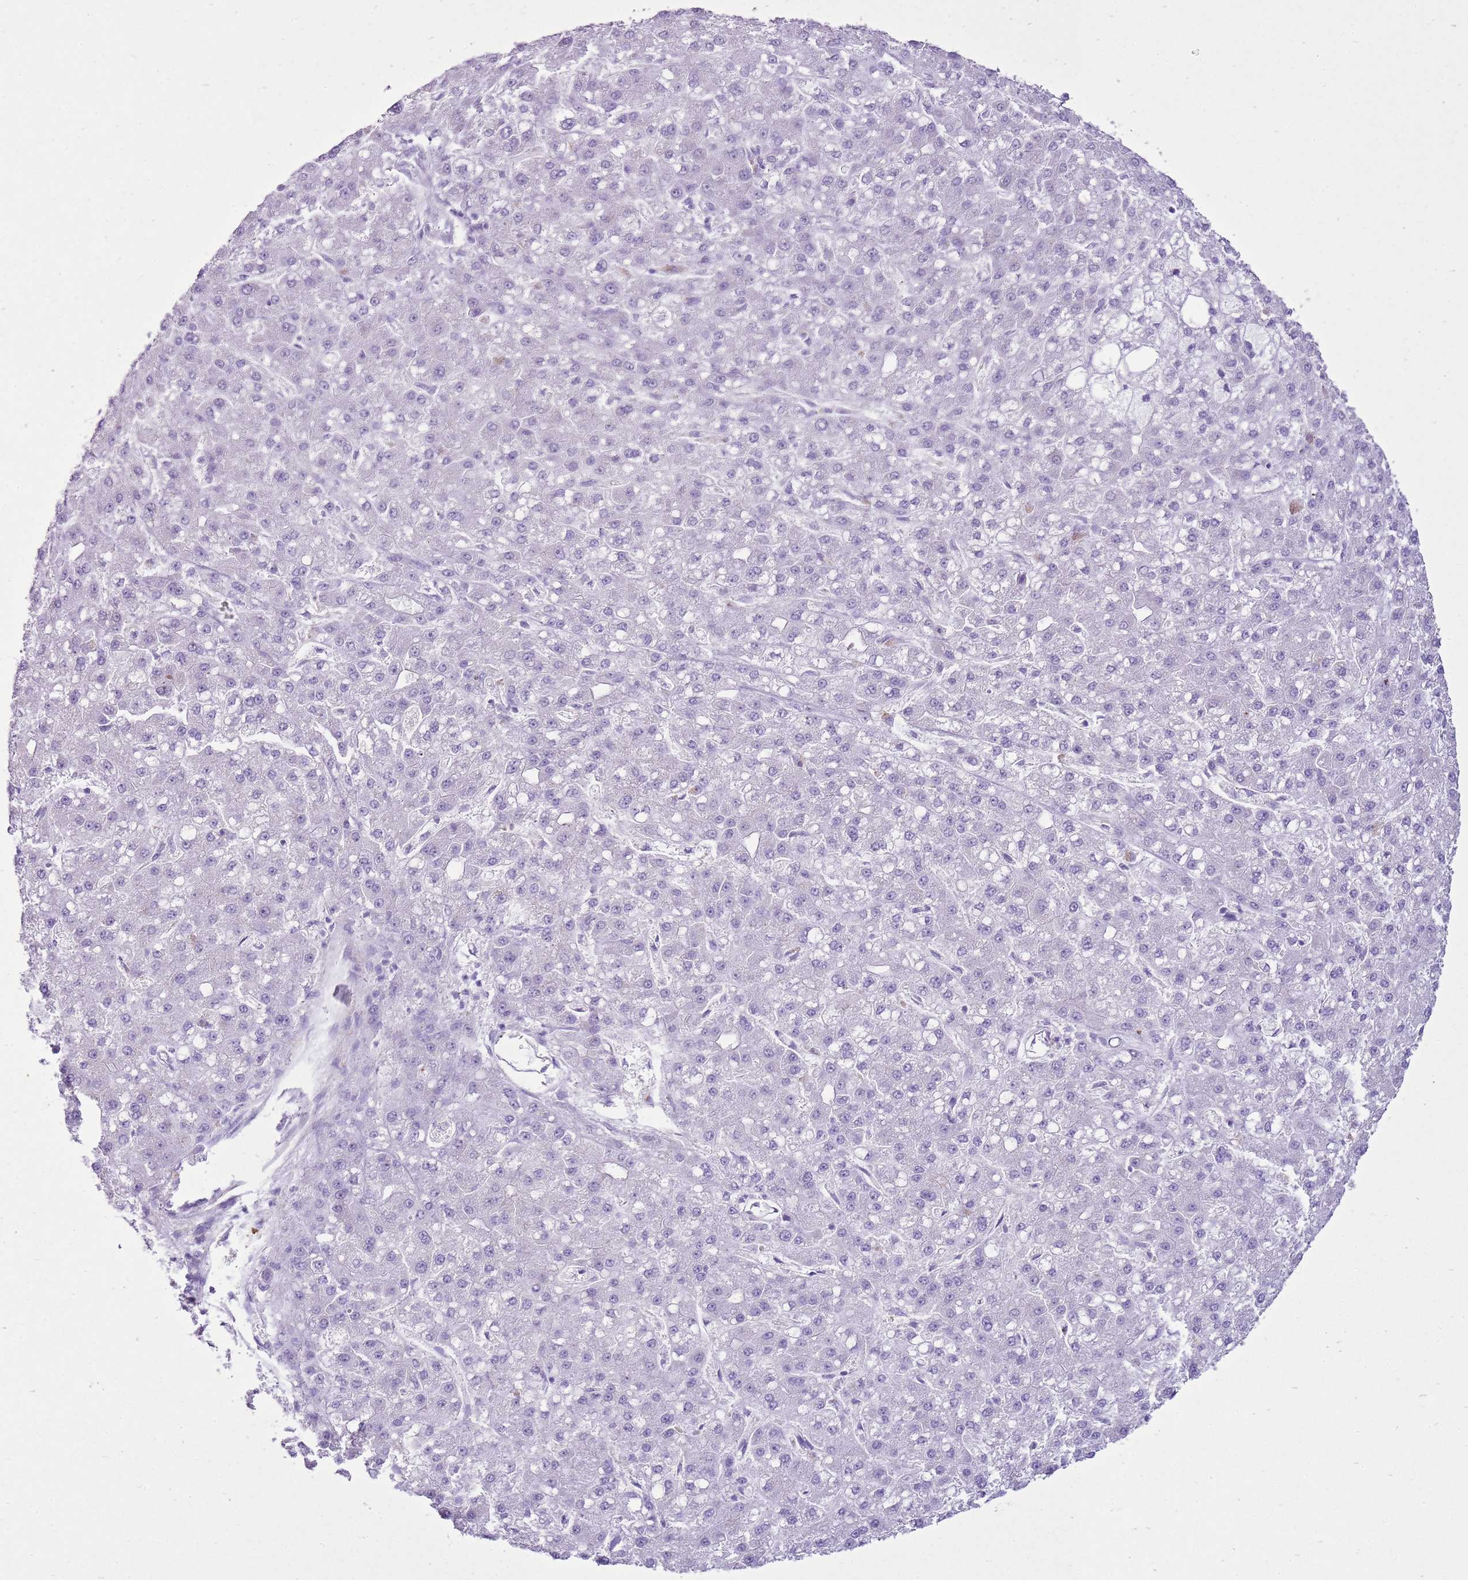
{"staining": {"intensity": "negative", "quantity": "none", "location": "none"}, "tissue": "liver cancer", "cell_type": "Tumor cells", "image_type": "cancer", "snomed": [{"axis": "morphology", "description": "Carcinoma, Hepatocellular, NOS"}, {"axis": "topography", "description": "Liver"}], "caption": "Tumor cells are negative for brown protein staining in liver cancer.", "gene": "SNX21", "patient": {"sex": "male", "age": 67}}